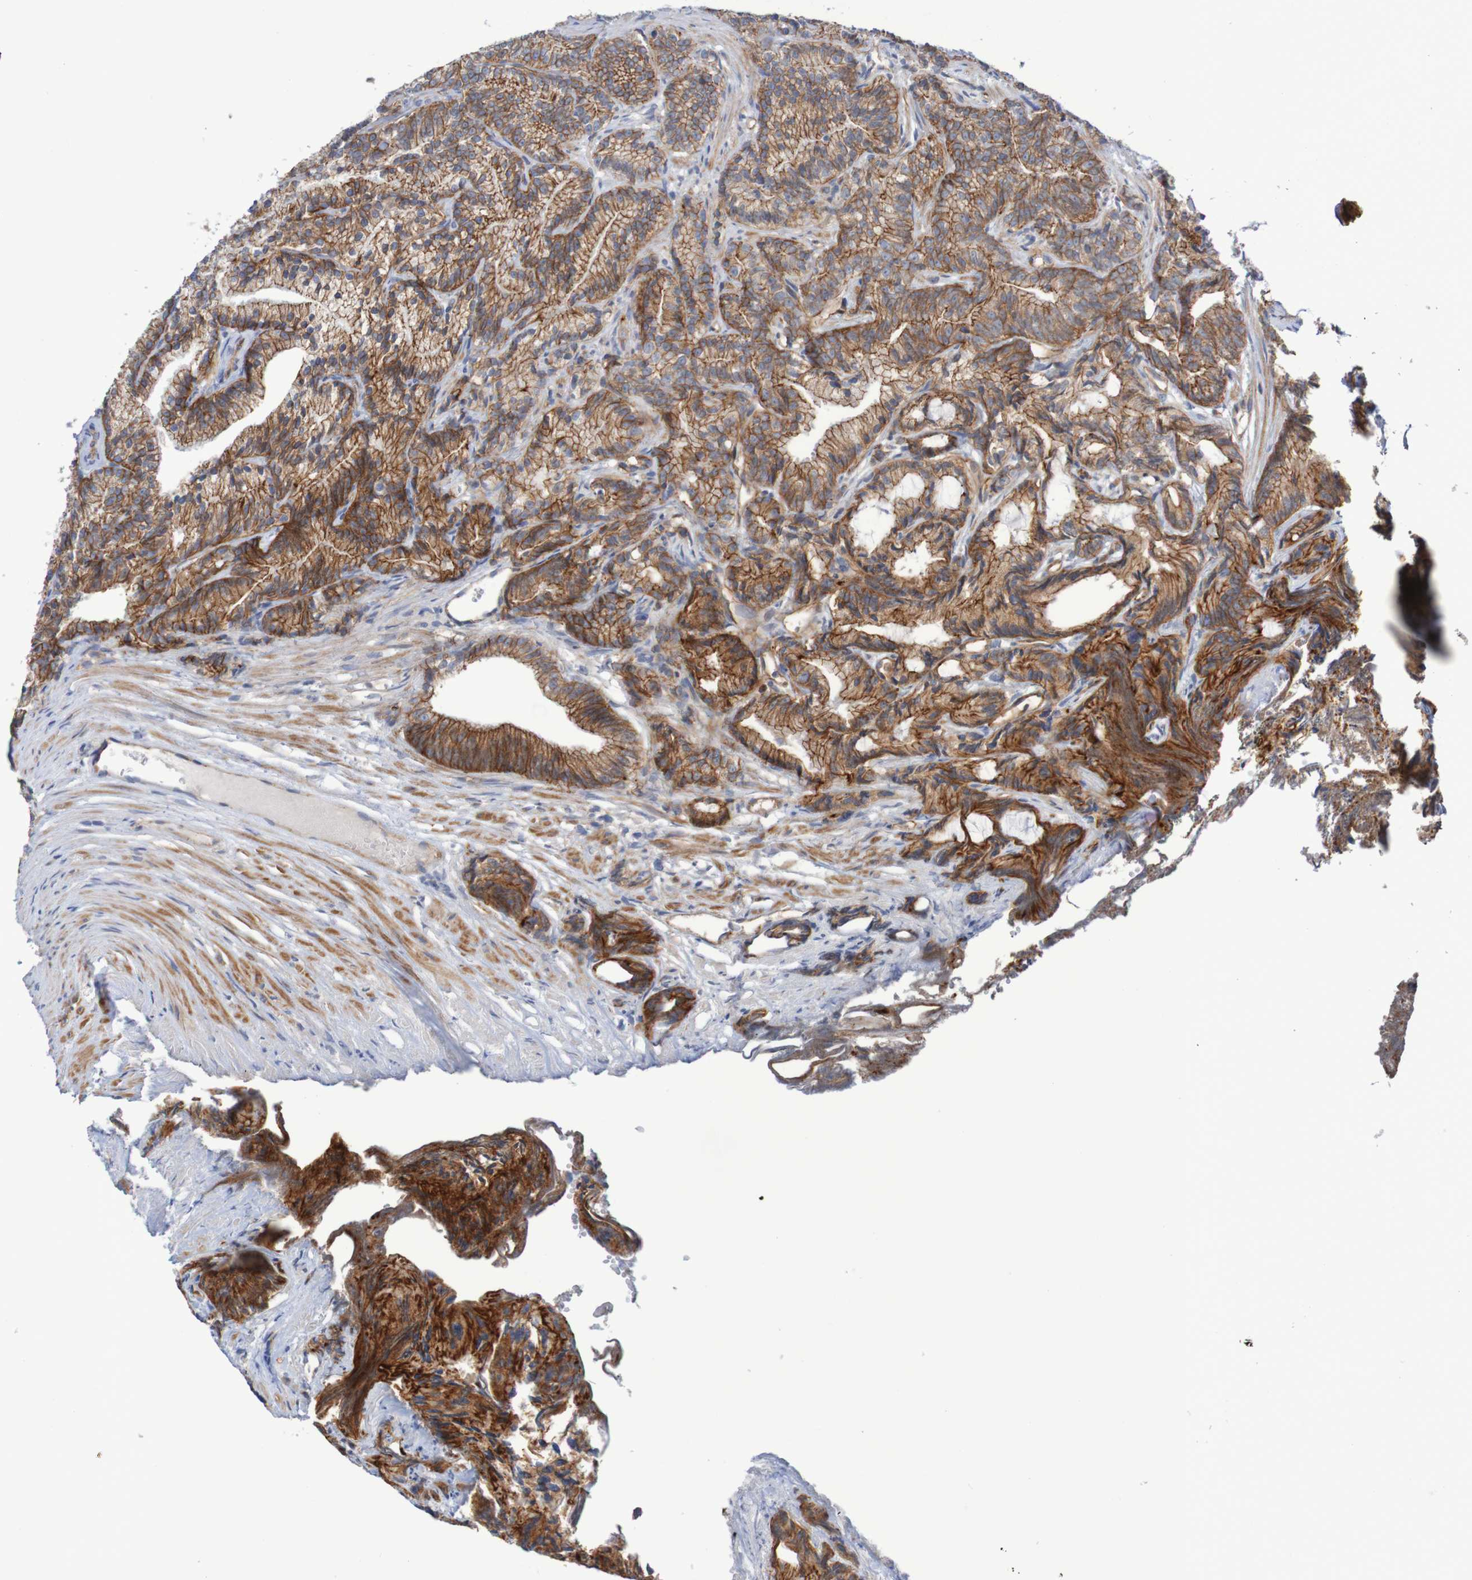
{"staining": {"intensity": "moderate", "quantity": ">75%", "location": "cytoplasmic/membranous"}, "tissue": "prostate cancer", "cell_type": "Tumor cells", "image_type": "cancer", "snomed": [{"axis": "morphology", "description": "Adenocarcinoma, Low grade"}, {"axis": "topography", "description": "Prostate"}], "caption": "This is an image of immunohistochemistry staining of prostate adenocarcinoma (low-grade), which shows moderate positivity in the cytoplasmic/membranous of tumor cells.", "gene": "NECTIN2", "patient": {"sex": "male", "age": 89}}